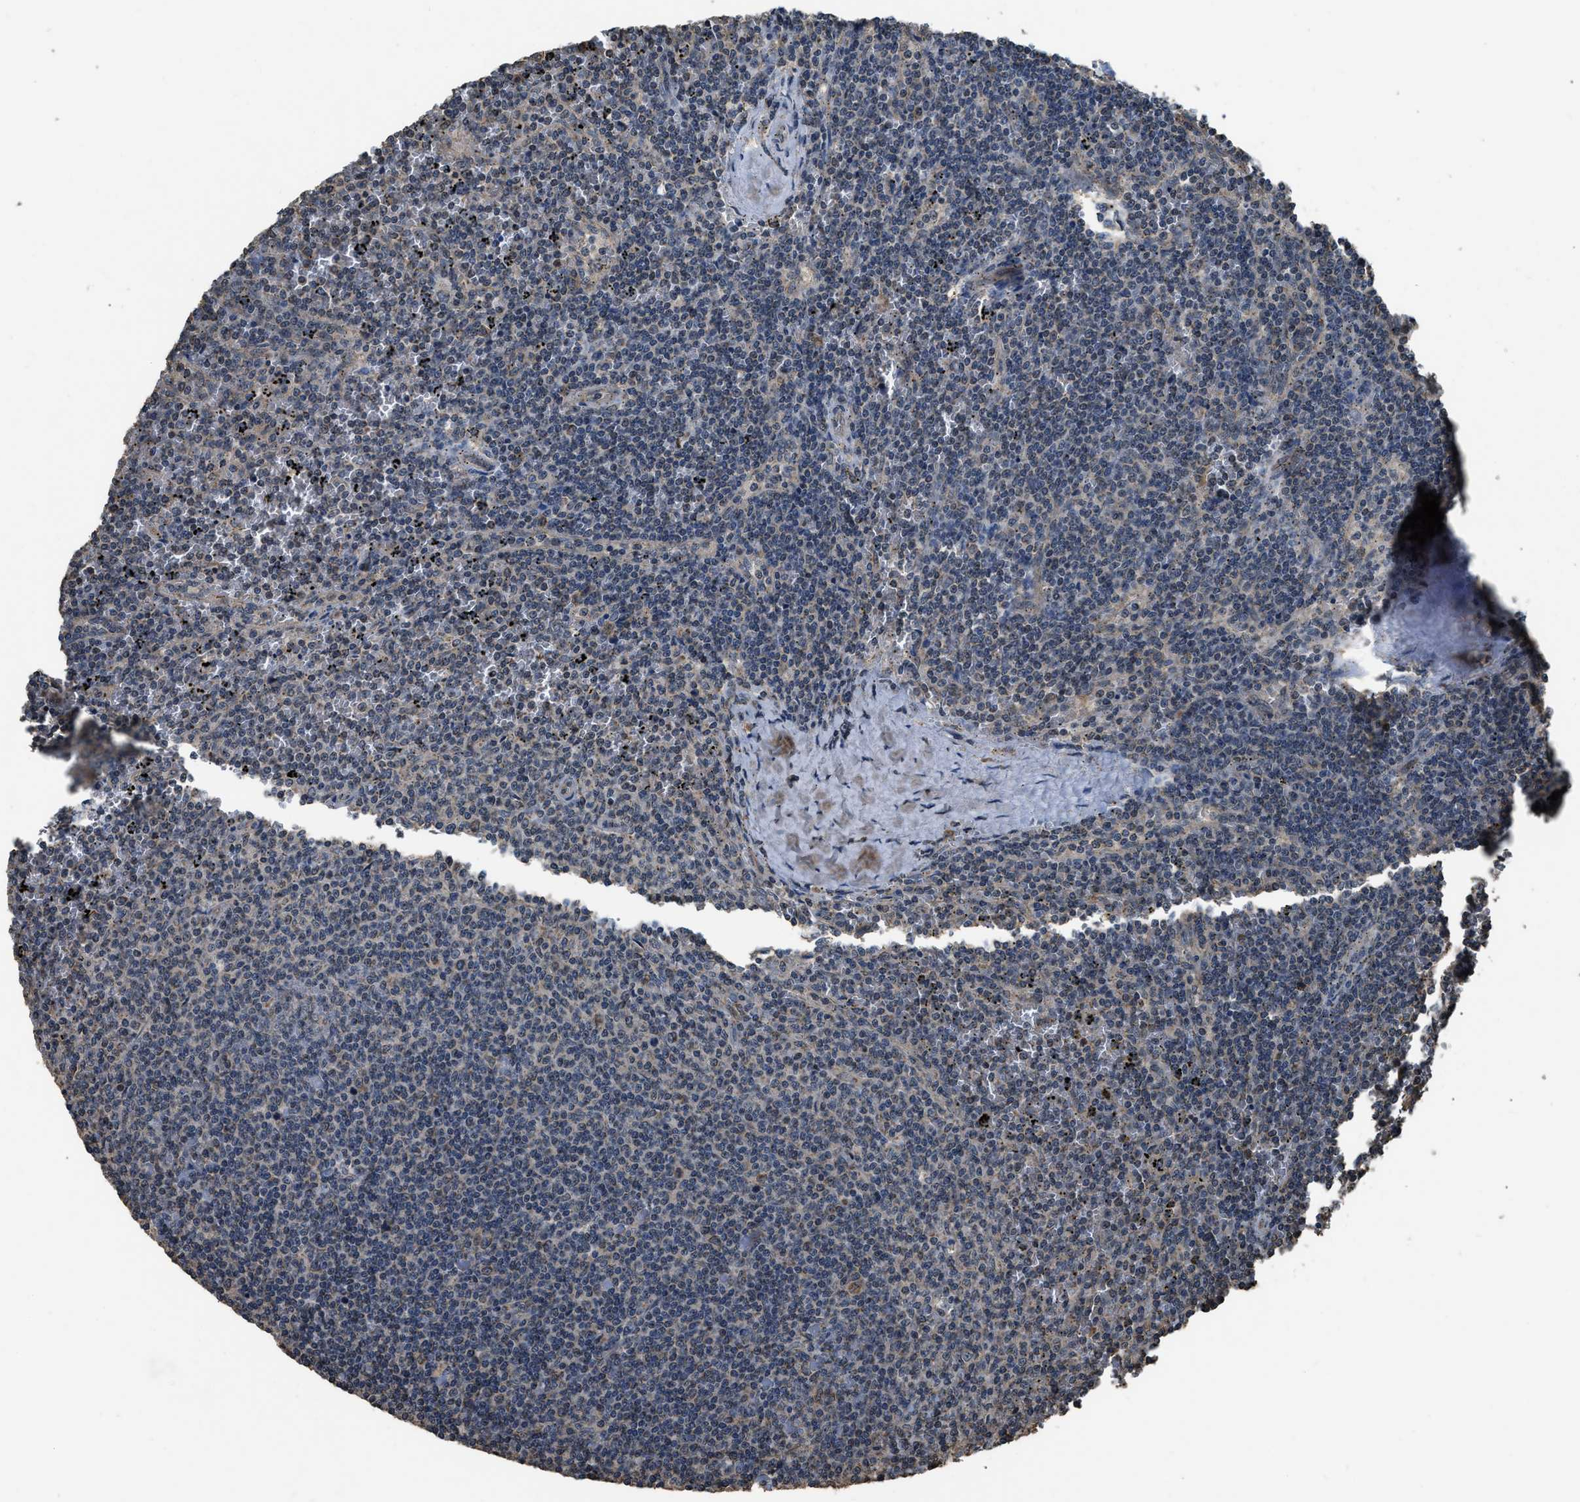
{"staining": {"intensity": "negative", "quantity": "none", "location": "none"}, "tissue": "lymphoma", "cell_type": "Tumor cells", "image_type": "cancer", "snomed": [{"axis": "morphology", "description": "Malignant lymphoma, non-Hodgkin's type, Low grade"}, {"axis": "topography", "description": "Spleen"}], "caption": "The histopathology image shows no staining of tumor cells in malignant lymphoma, non-Hodgkin's type (low-grade).", "gene": "DENND6B", "patient": {"sex": "female", "age": 50}}